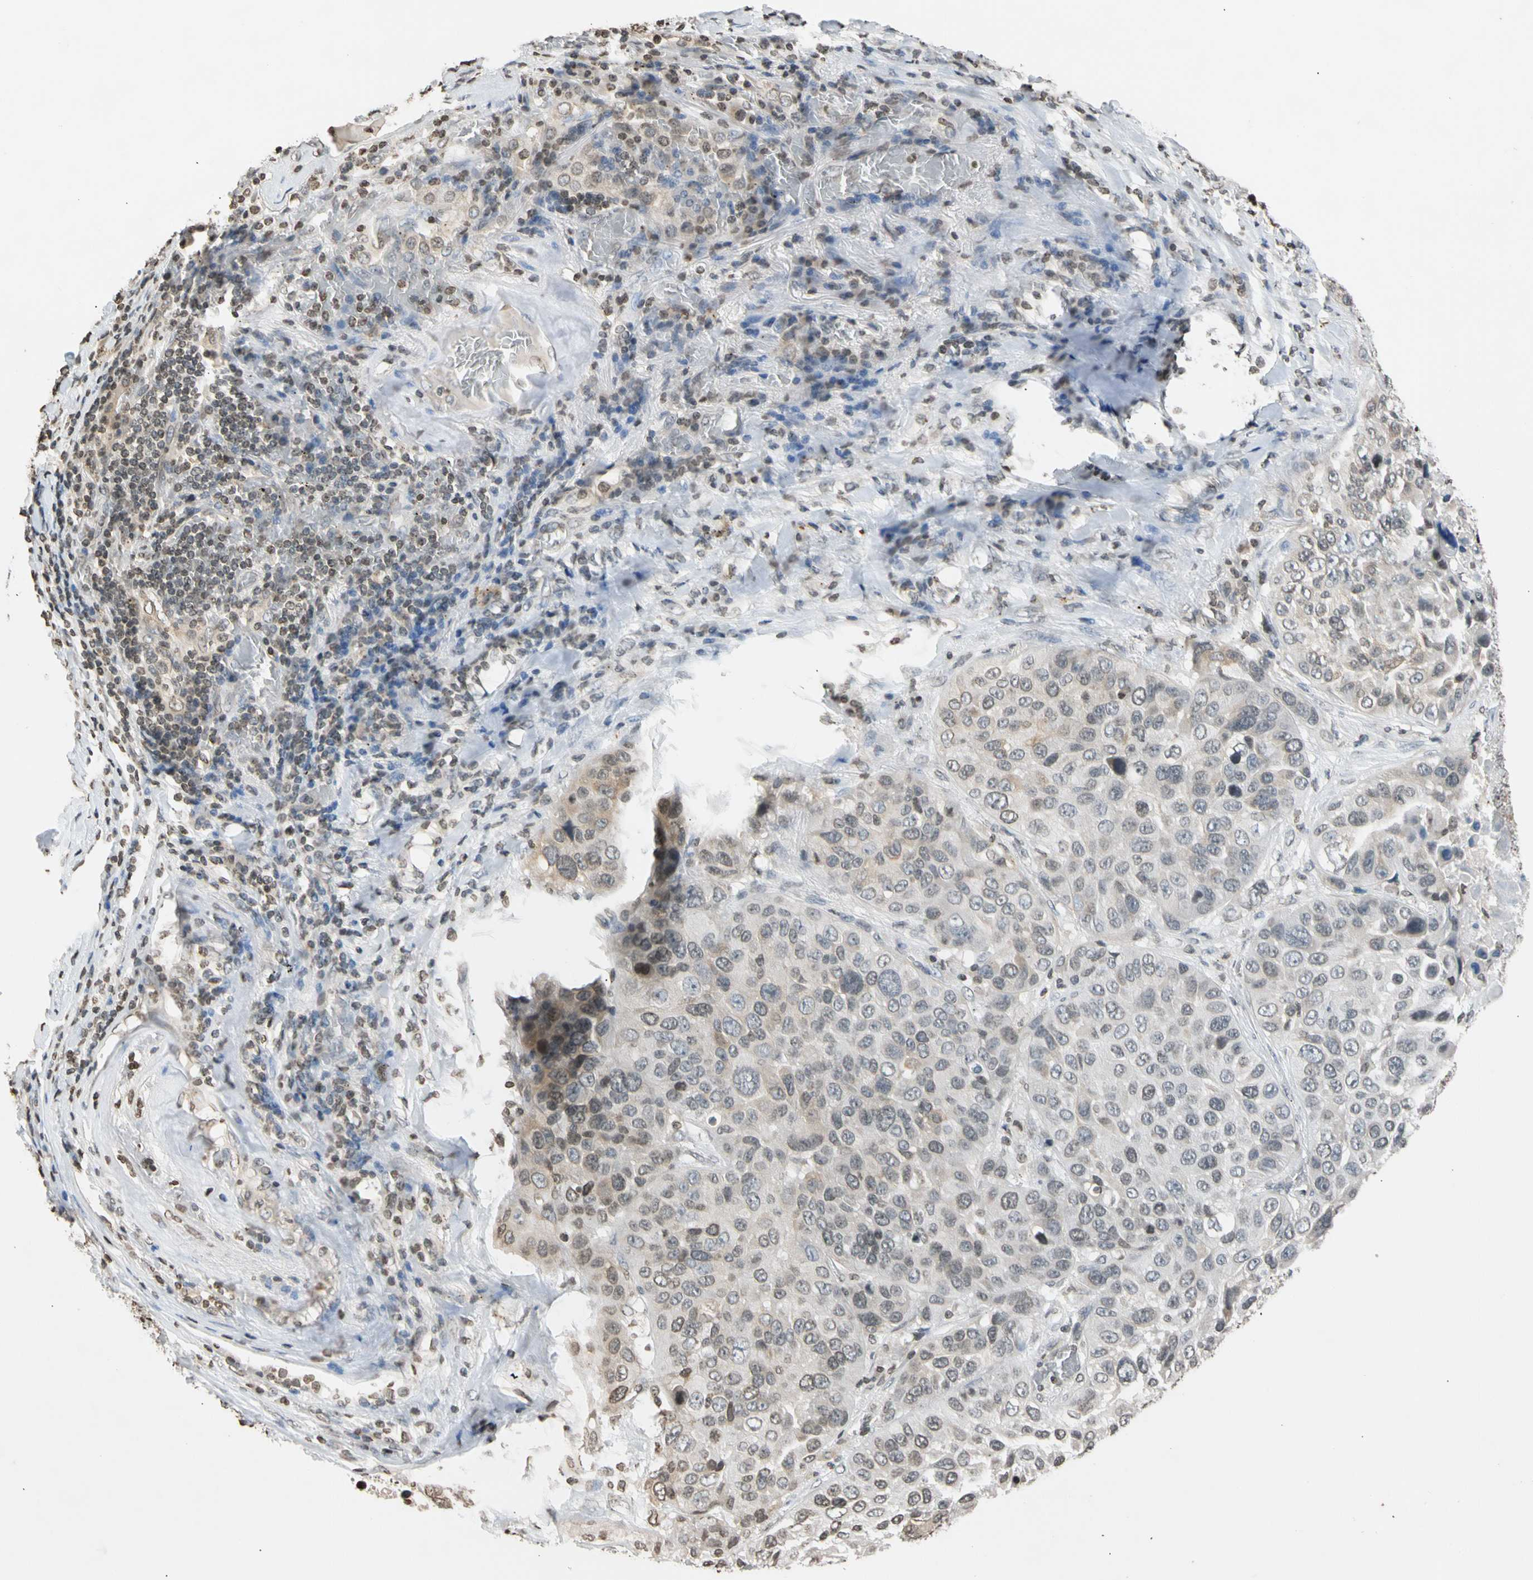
{"staining": {"intensity": "weak", "quantity": "25%-75%", "location": "cytoplasmic/membranous"}, "tissue": "lung cancer", "cell_type": "Tumor cells", "image_type": "cancer", "snomed": [{"axis": "morphology", "description": "Squamous cell carcinoma, NOS"}, {"axis": "topography", "description": "Lung"}], "caption": "Squamous cell carcinoma (lung) stained for a protein shows weak cytoplasmic/membranous positivity in tumor cells.", "gene": "GPX4", "patient": {"sex": "male", "age": 57}}